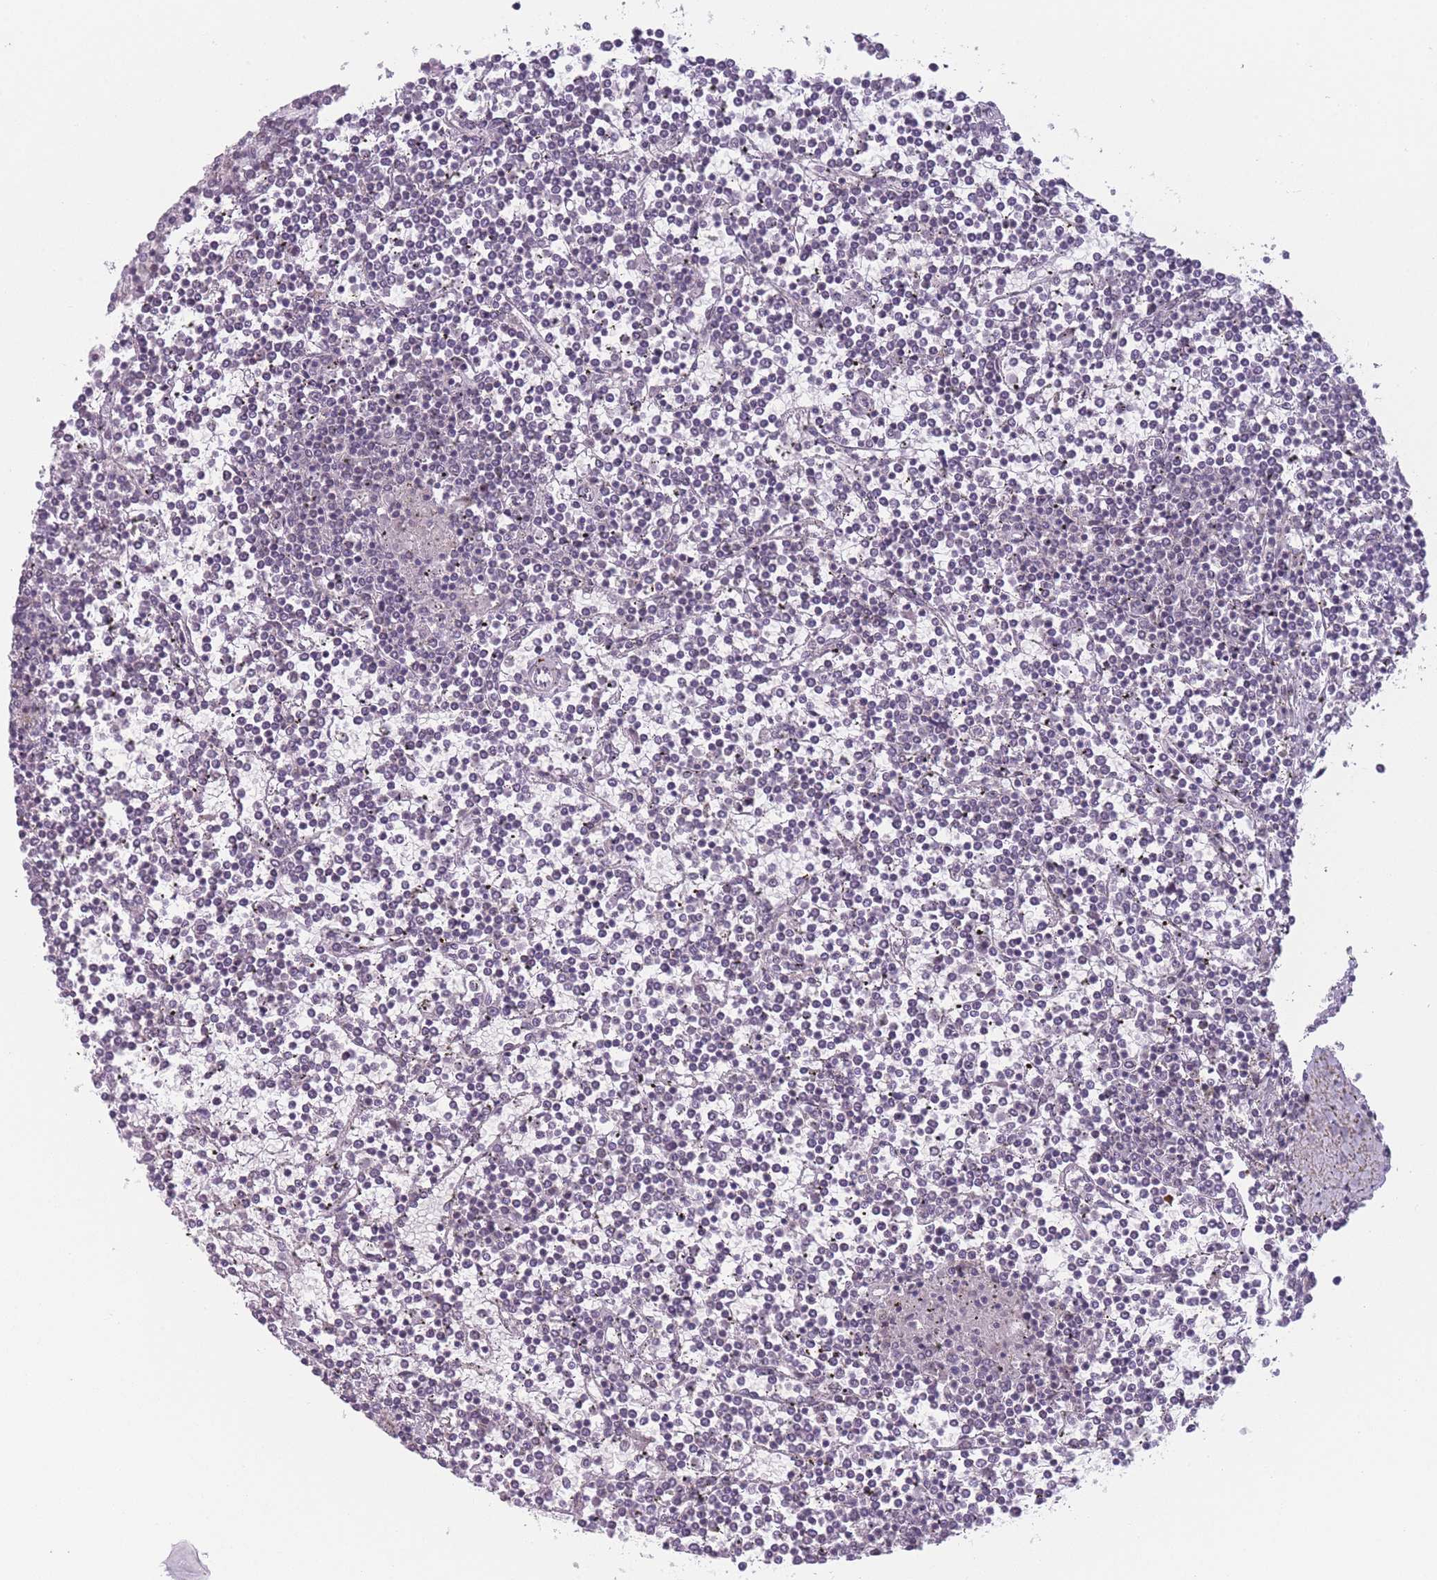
{"staining": {"intensity": "negative", "quantity": "none", "location": "none"}, "tissue": "lymphoma", "cell_type": "Tumor cells", "image_type": "cancer", "snomed": [{"axis": "morphology", "description": "Malignant lymphoma, non-Hodgkin's type, Low grade"}, {"axis": "topography", "description": "Spleen"}], "caption": "Immunohistochemical staining of human lymphoma exhibits no significant staining in tumor cells. (Immunohistochemistry, brightfield microscopy, high magnification).", "gene": "SIN3B", "patient": {"sex": "female", "age": 19}}